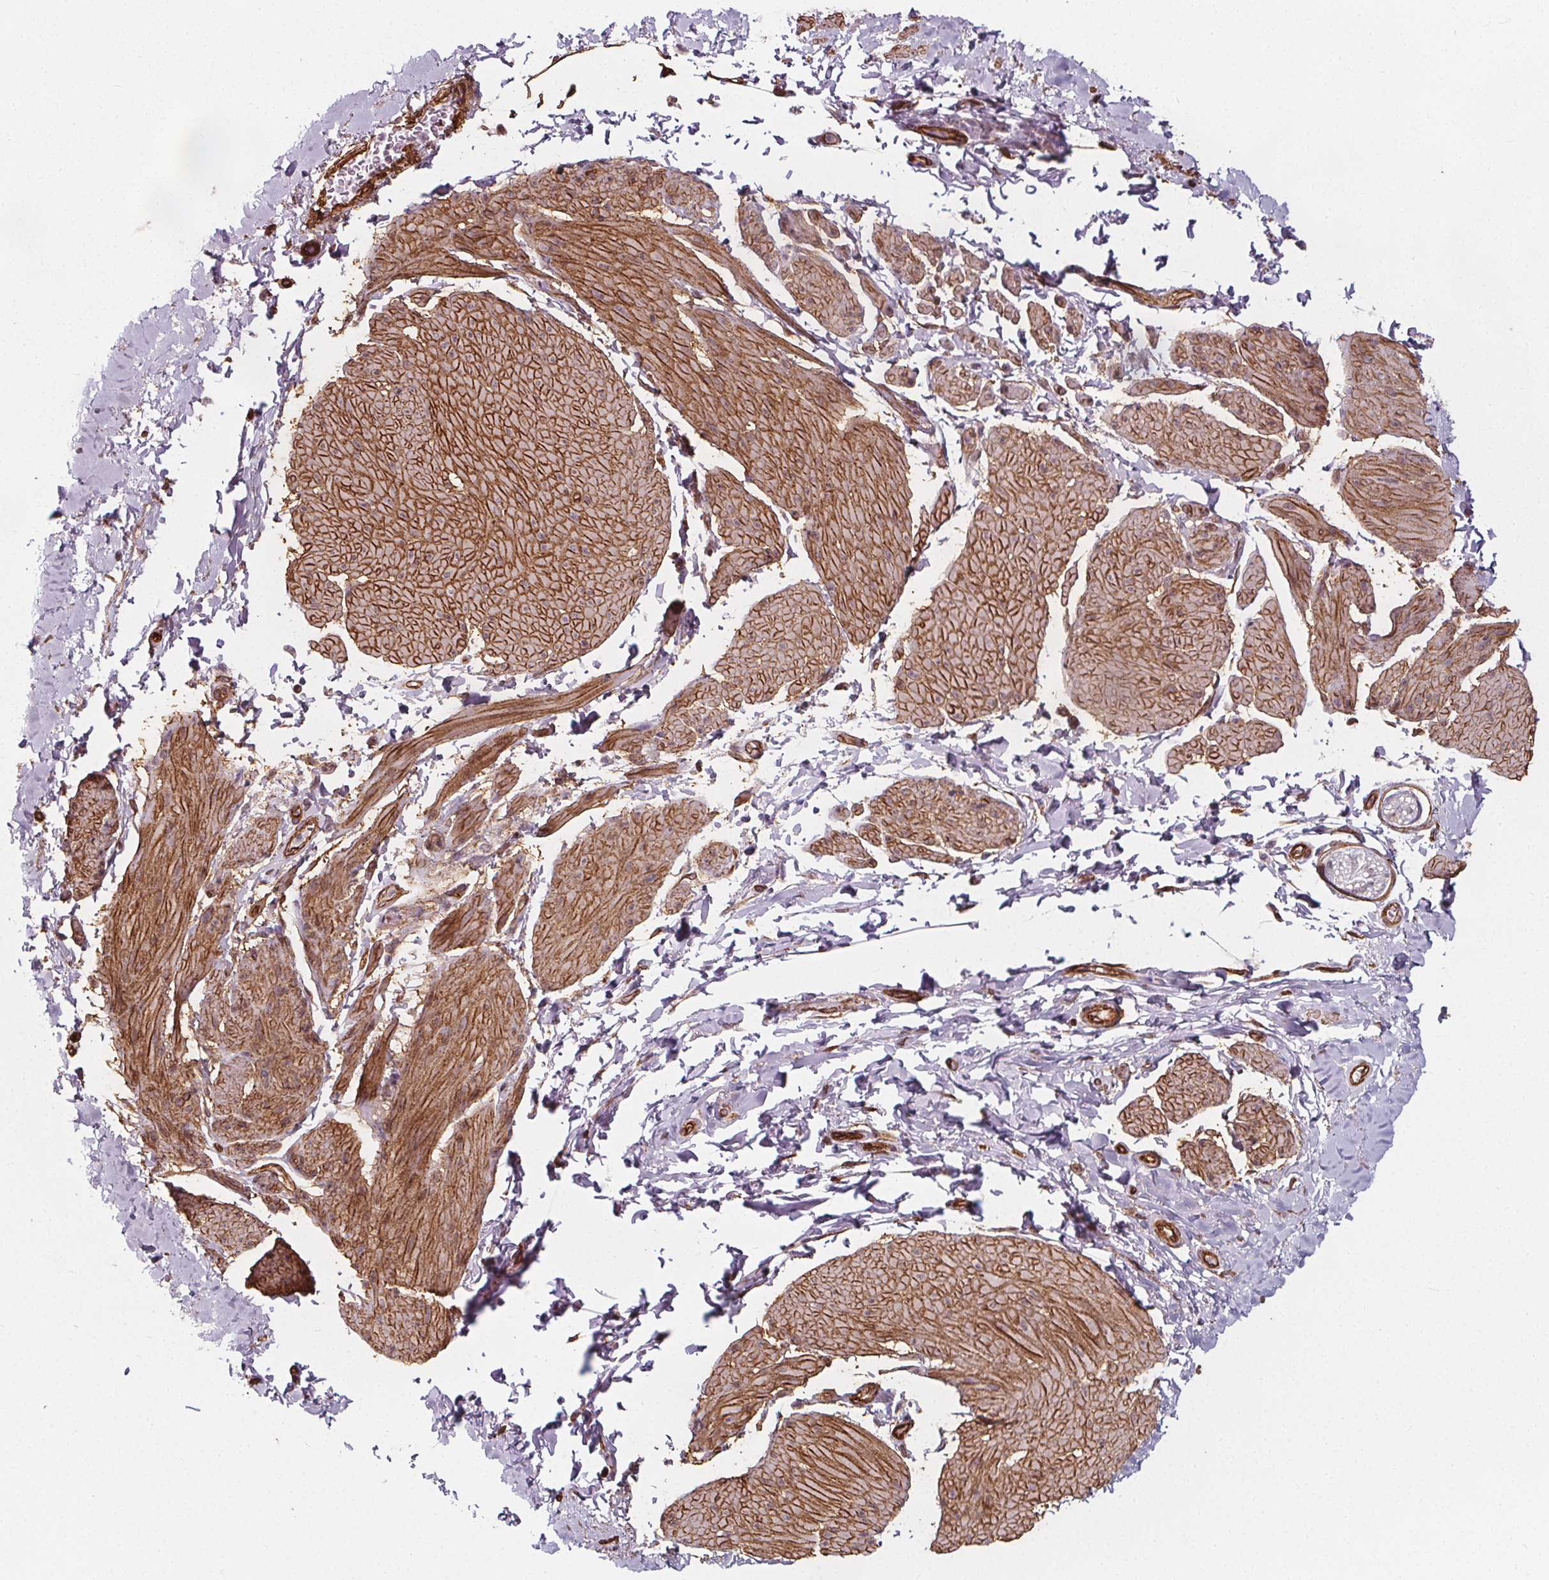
{"staining": {"intensity": "strong", "quantity": ">75%", "location": "cytoplasmic/membranous"}, "tissue": "adipose tissue", "cell_type": "Adipocytes", "image_type": "normal", "snomed": [{"axis": "morphology", "description": "Normal tissue, NOS"}, {"axis": "topography", "description": "Urinary bladder"}, {"axis": "topography", "description": "Peripheral nerve tissue"}], "caption": "Immunohistochemical staining of normal human adipose tissue displays high levels of strong cytoplasmic/membranous expression in approximately >75% of adipocytes. Nuclei are stained in blue.", "gene": "HAS1", "patient": {"sex": "female", "age": 60}}